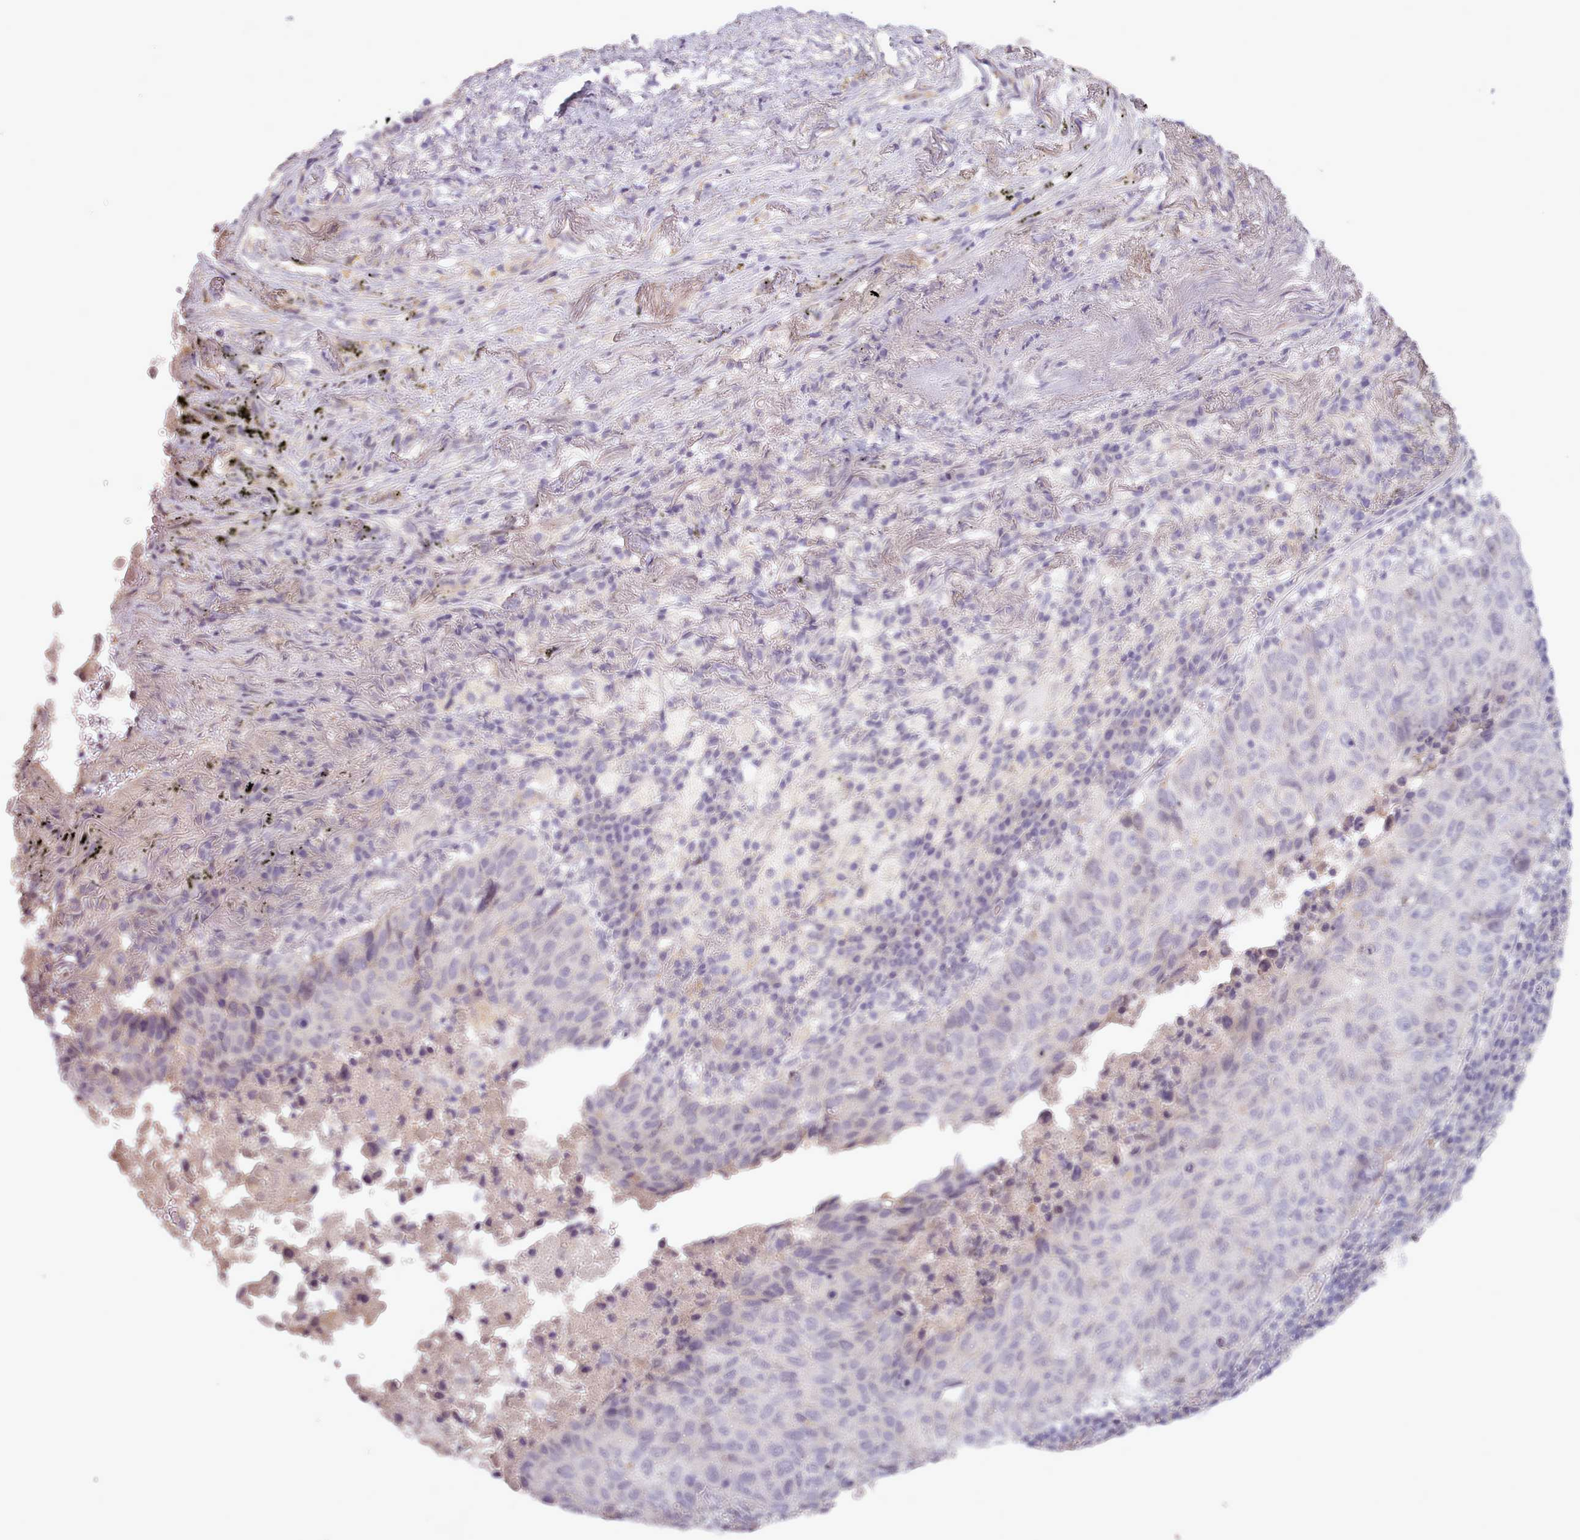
{"staining": {"intensity": "negative", "quantity": "none", "location": "none"}, "tissue": "lung cancer", "cell_type": "Tumor cells", "image_type": "cancer", "snomed": [{"axis": "morphology", "description": "Squamous cell carcinoma, NOS"}, {"axis": "topography", "description": "Lung"}], "caption": "High magnification brightfield microscopy of squamous cell carcinoma (lung) stained with DAB (brown) and counterstained with hematoxylin (blue): tumor cells show no significant staining.", "gene": "LEFTY2", "patient": {"sex": "male", "age": 73}}